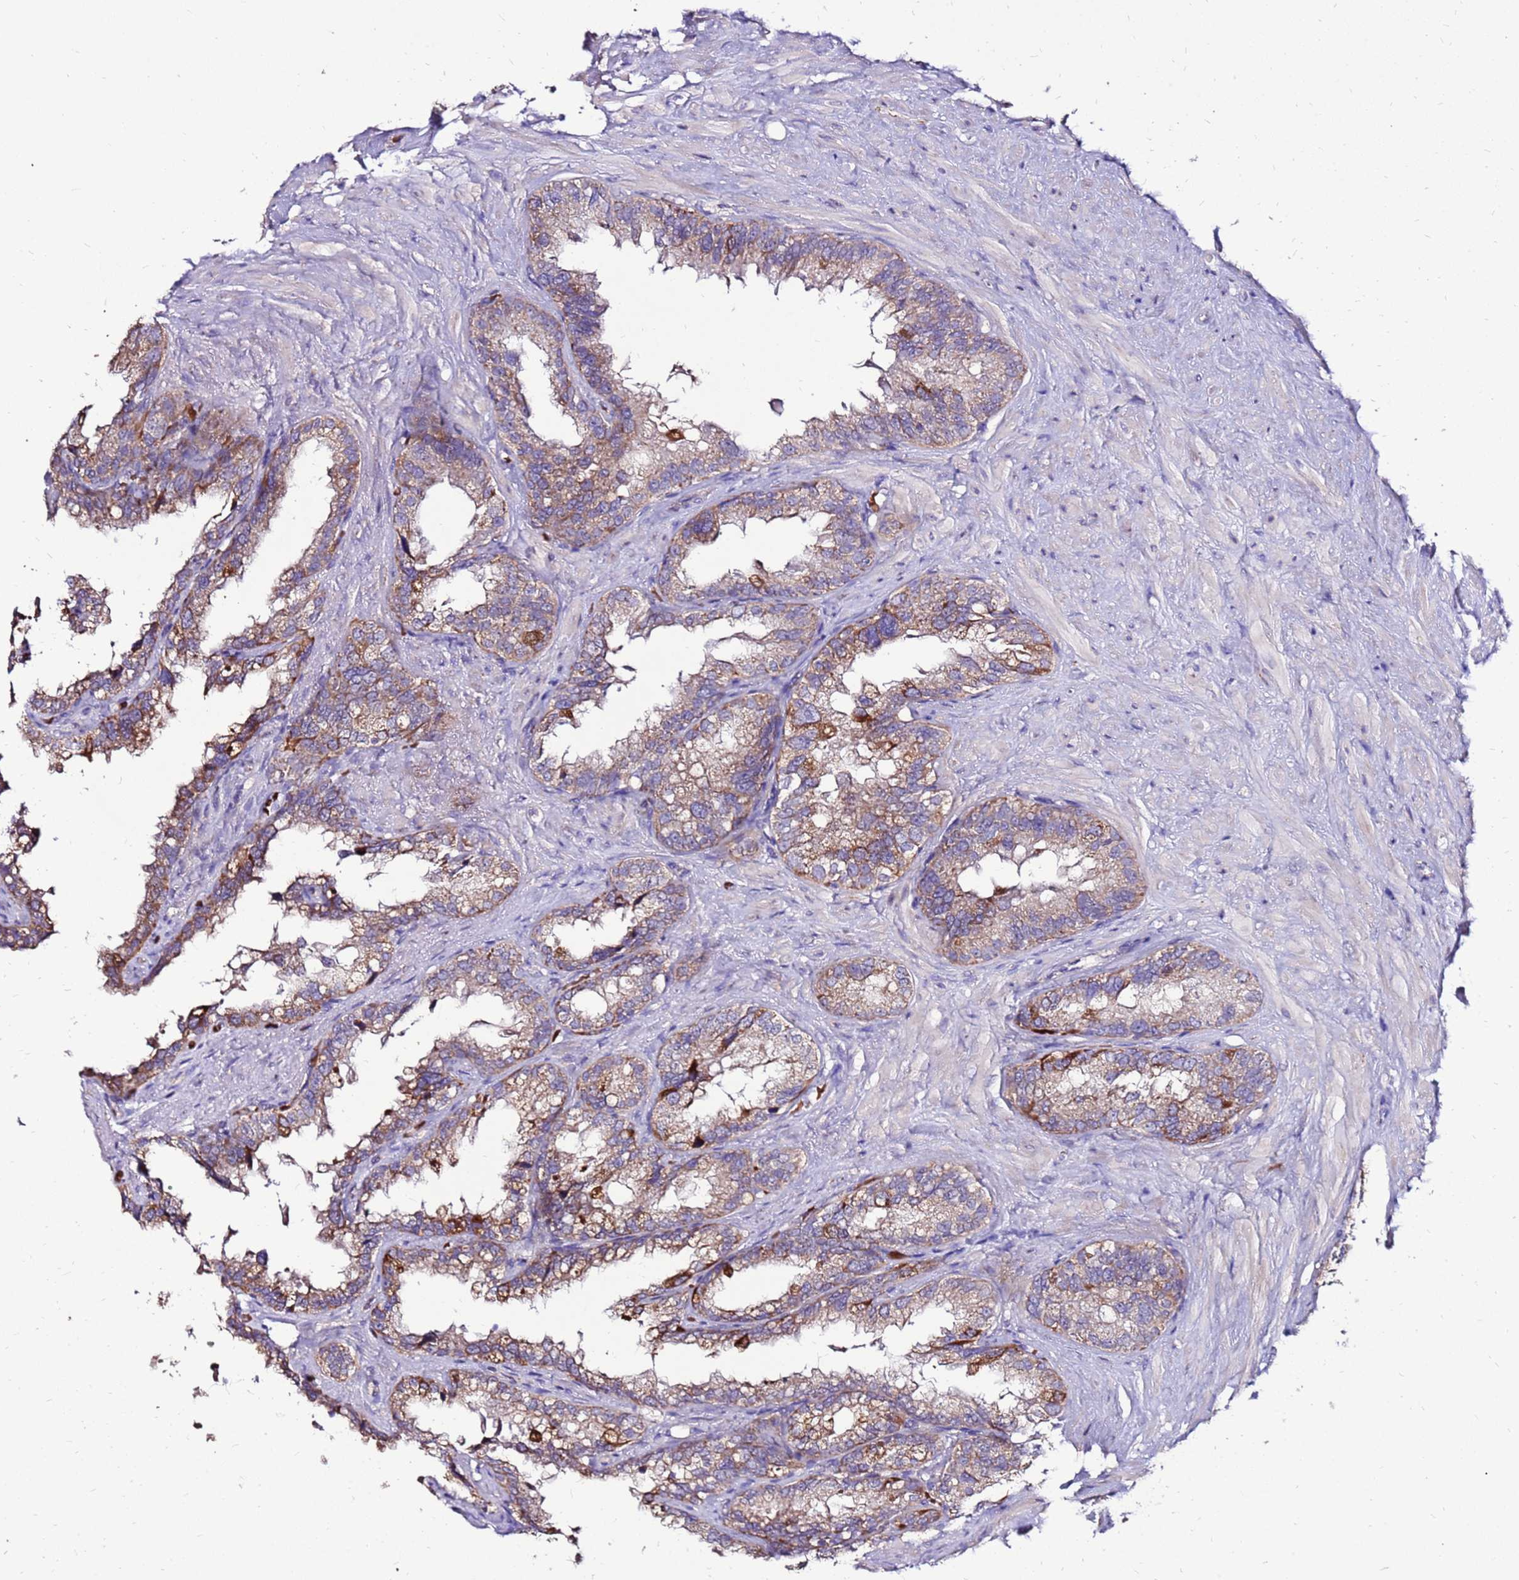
{"staining": {"intensity": "moderate", "quantity": "25%-75%", "location": "cytoplasmic/membranous"}, "tissue": "seminal vesicle", "cell_type": "Glandular cells", "image_type": "normal", "snomed": [{"axis": "morphology", "description": "Normal tissue, NOS"}, {"axis": "topography", "description": "Seminal veicle"}], "caption": "This photomicrograph demonstrates immunohistochemistry staining of benign seminal vesicle, with medium moderate cytoplasmic/membranous staining in about 25%-75% of glandular cells.", "gene": "SPSB3", "patient": {"sex": "male", "age": 80}}